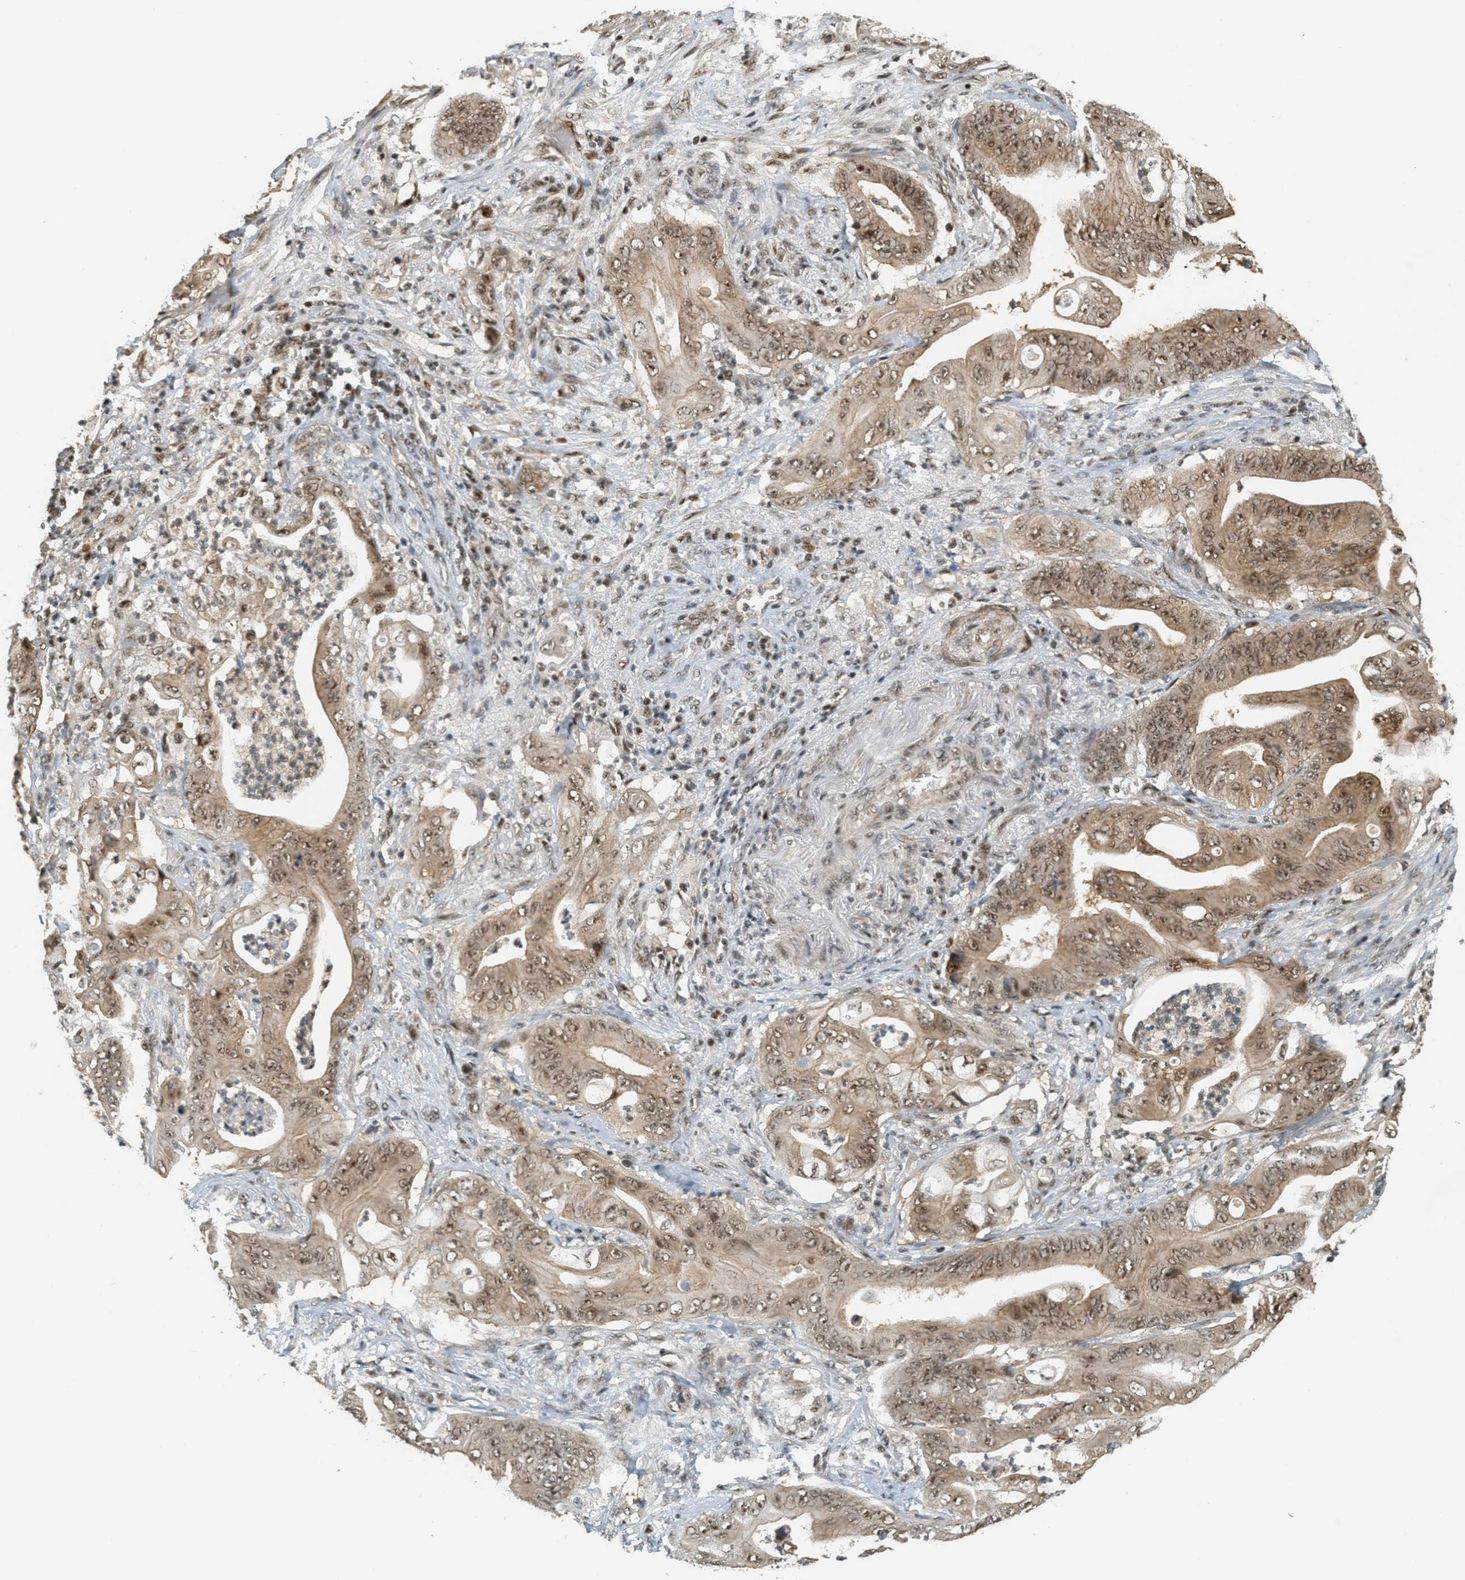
{"staining": {"intensity": "moderate", "quantity": ">75%", "location": "cytoplasmic/membranous,nuclear"}, "tissue": "stomach cancer", "cell_type": "Tumor cells", "image_type": "cancer", "snomed": [{"axis": "morphology", "description": "Adenocarcinoma, NOS"}, {"axis": "topography", "description": "Stomach"}], "caption": "Protein staining by immunohistochemistry (IHC) demonstrates moderate cytoplasmic/membranous and nuclear staining in approximately >75% of tumor cells in stomach adenocarcinoma. The protein of interest is stained brown, and the nuclei are stained in blue (DAB (3,3'-diaminobenzidine) IHC with brightfield microscopy, high magnification).", "gene": "FOXM1", "patient": {"sex": "female", "age": 73}}